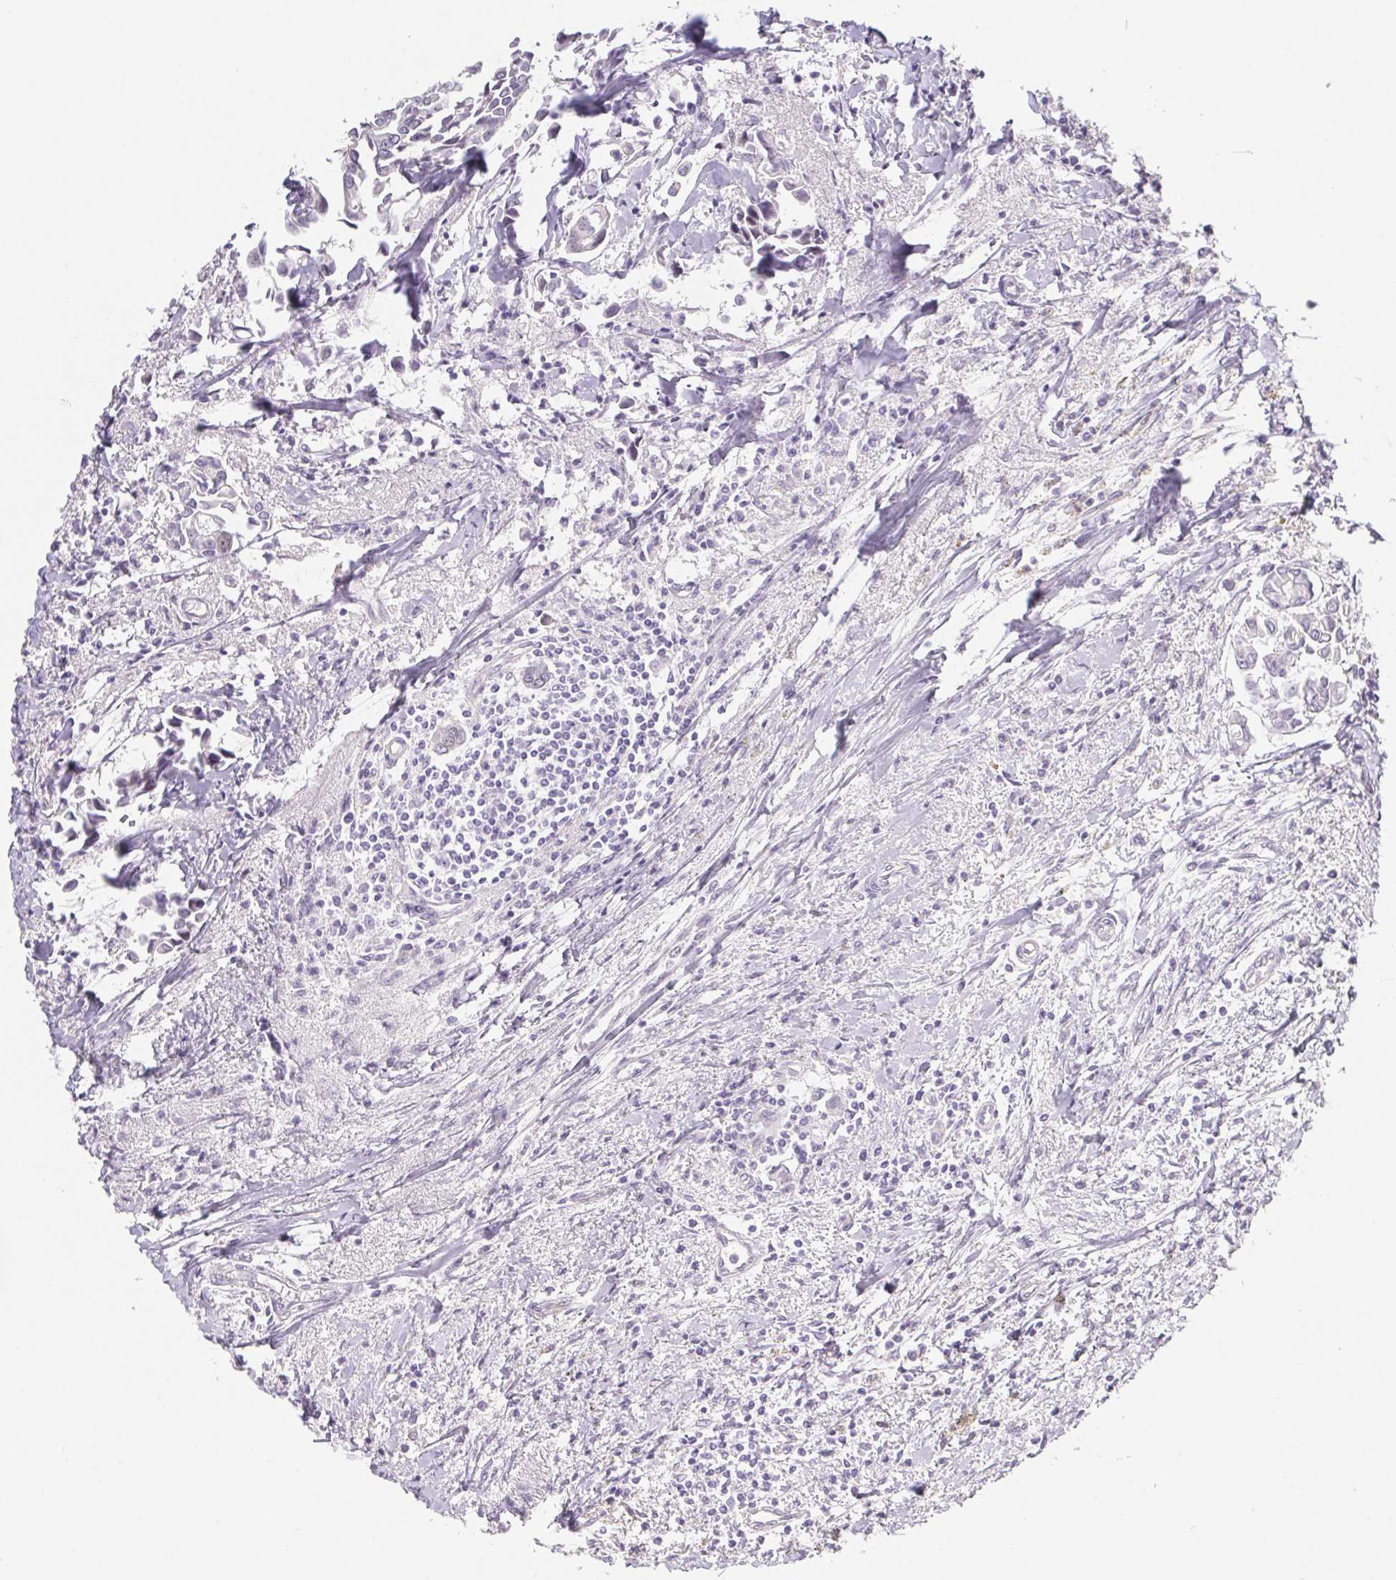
{"staining": {"intensity": "negative", "quantity": "none", "location": "none"}, "tissue": "breast cancer", "cell_type": "Tumor cells", "image_type": "cancer", "snomed": [{"axis": "morphology", "description": "Duct carcinoma"}, {"axis": "topography", "description": "Breast"}], "caption": "This photomicrograph is of intraductal carcinoma (breast) stained with immunohistochemistry (IHC) to label a protein in brown with the nuclei are counter-stained blue. There is no positivity in tumor cells. Nuclei are stained in blue.", "gene": "CTNND2", "patient": {"sex": "female", "age": 54}}